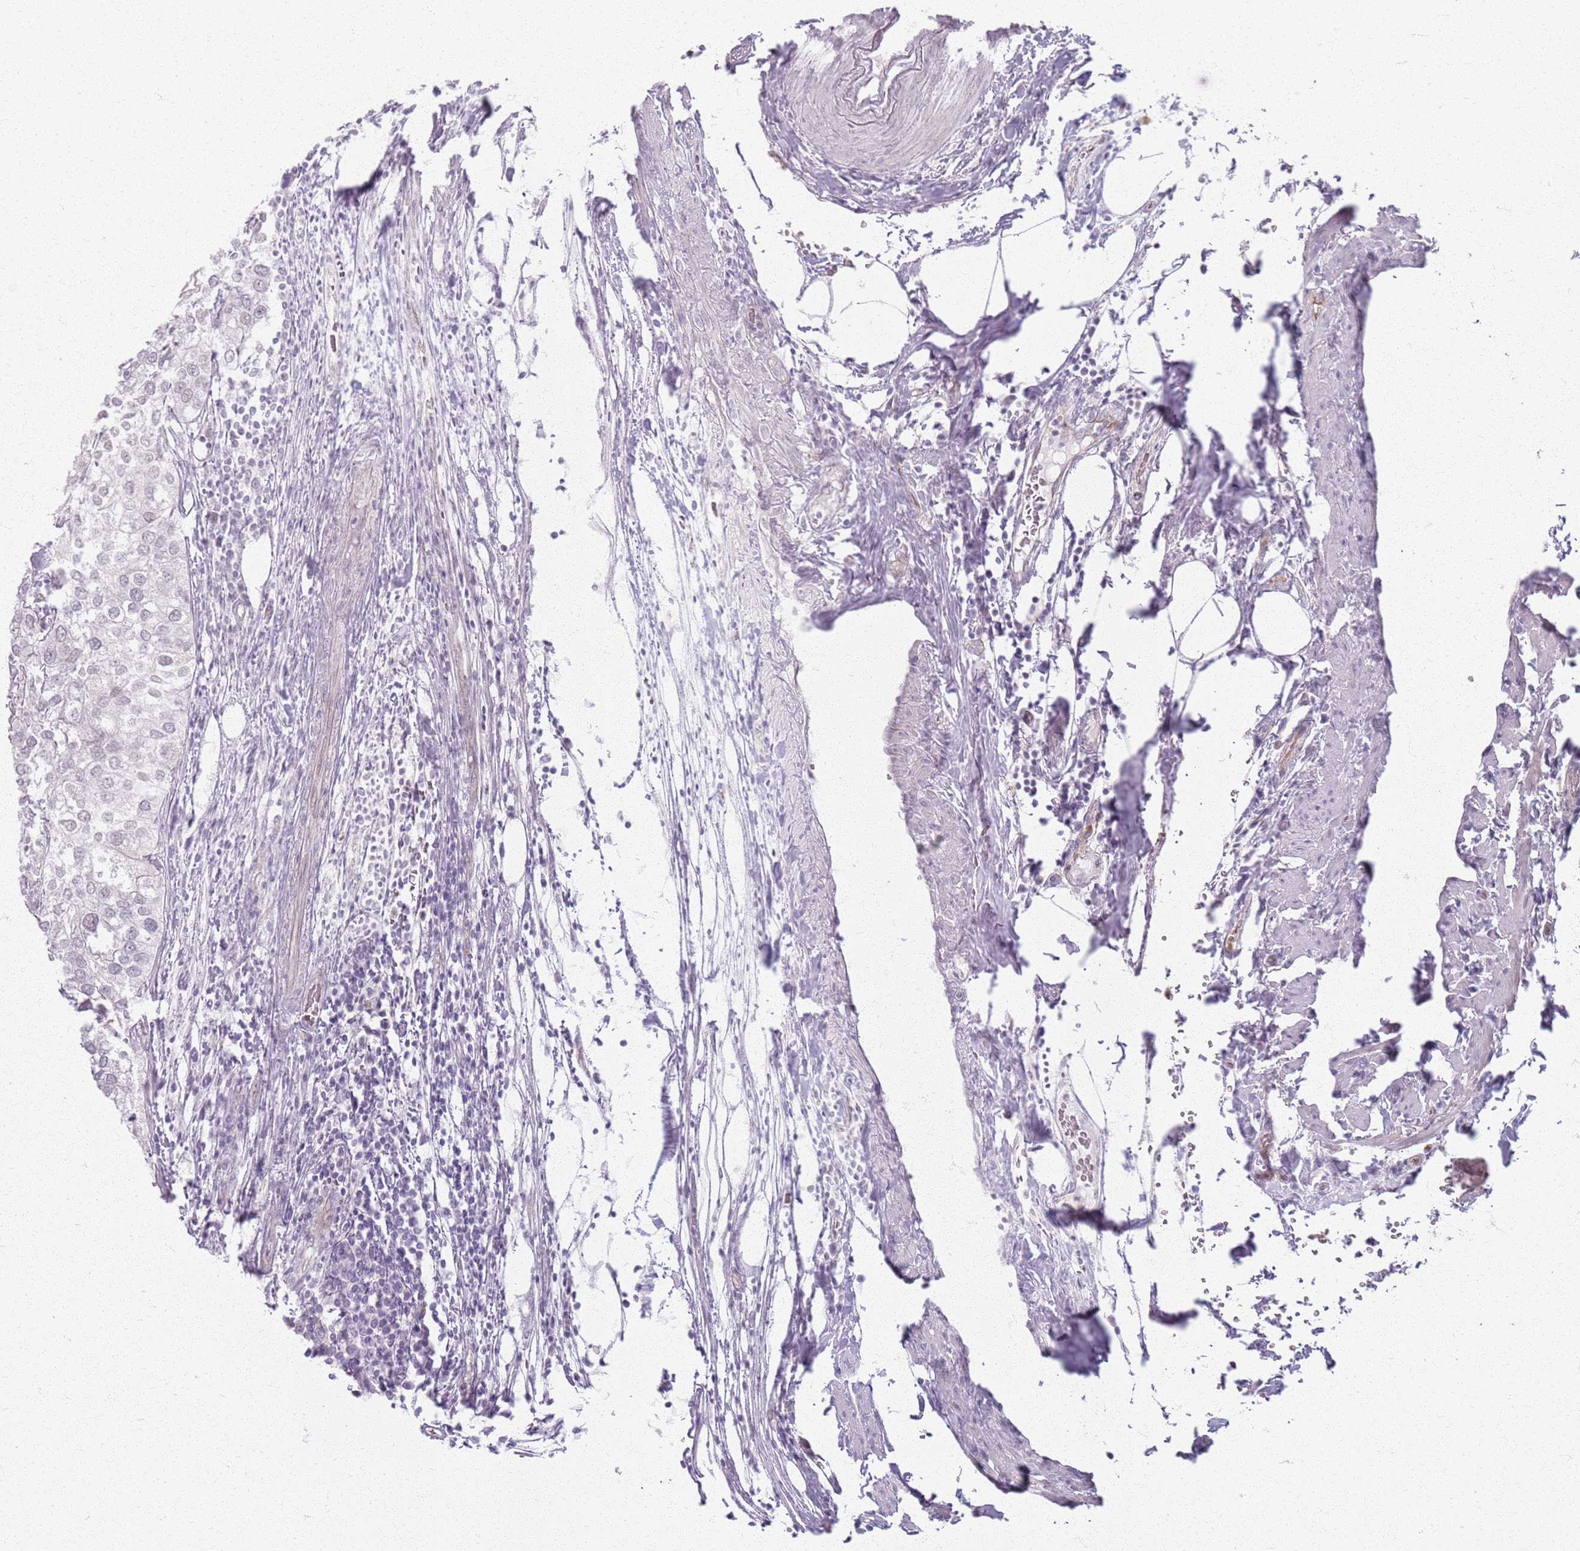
{"staining": {"intensity": "negative", "quantity": "none", "location": "none"}, "tissue": "urothelial cancer", "cell_type": "Tumor cells", "image_type": "cancer", "snomed": [{"axis": "morphology", "description": "Urothelial carcinoma, High grade"}, {"axis": "topography", "description": "Urinary bladder"}], "caption": "Human urothelial cancer stained for a protein using immunohistochemistry (IHC) reveals no expression in tumor cells.", "gene": "KCNA5", "patient": {"sex": "male", "age": 64}}